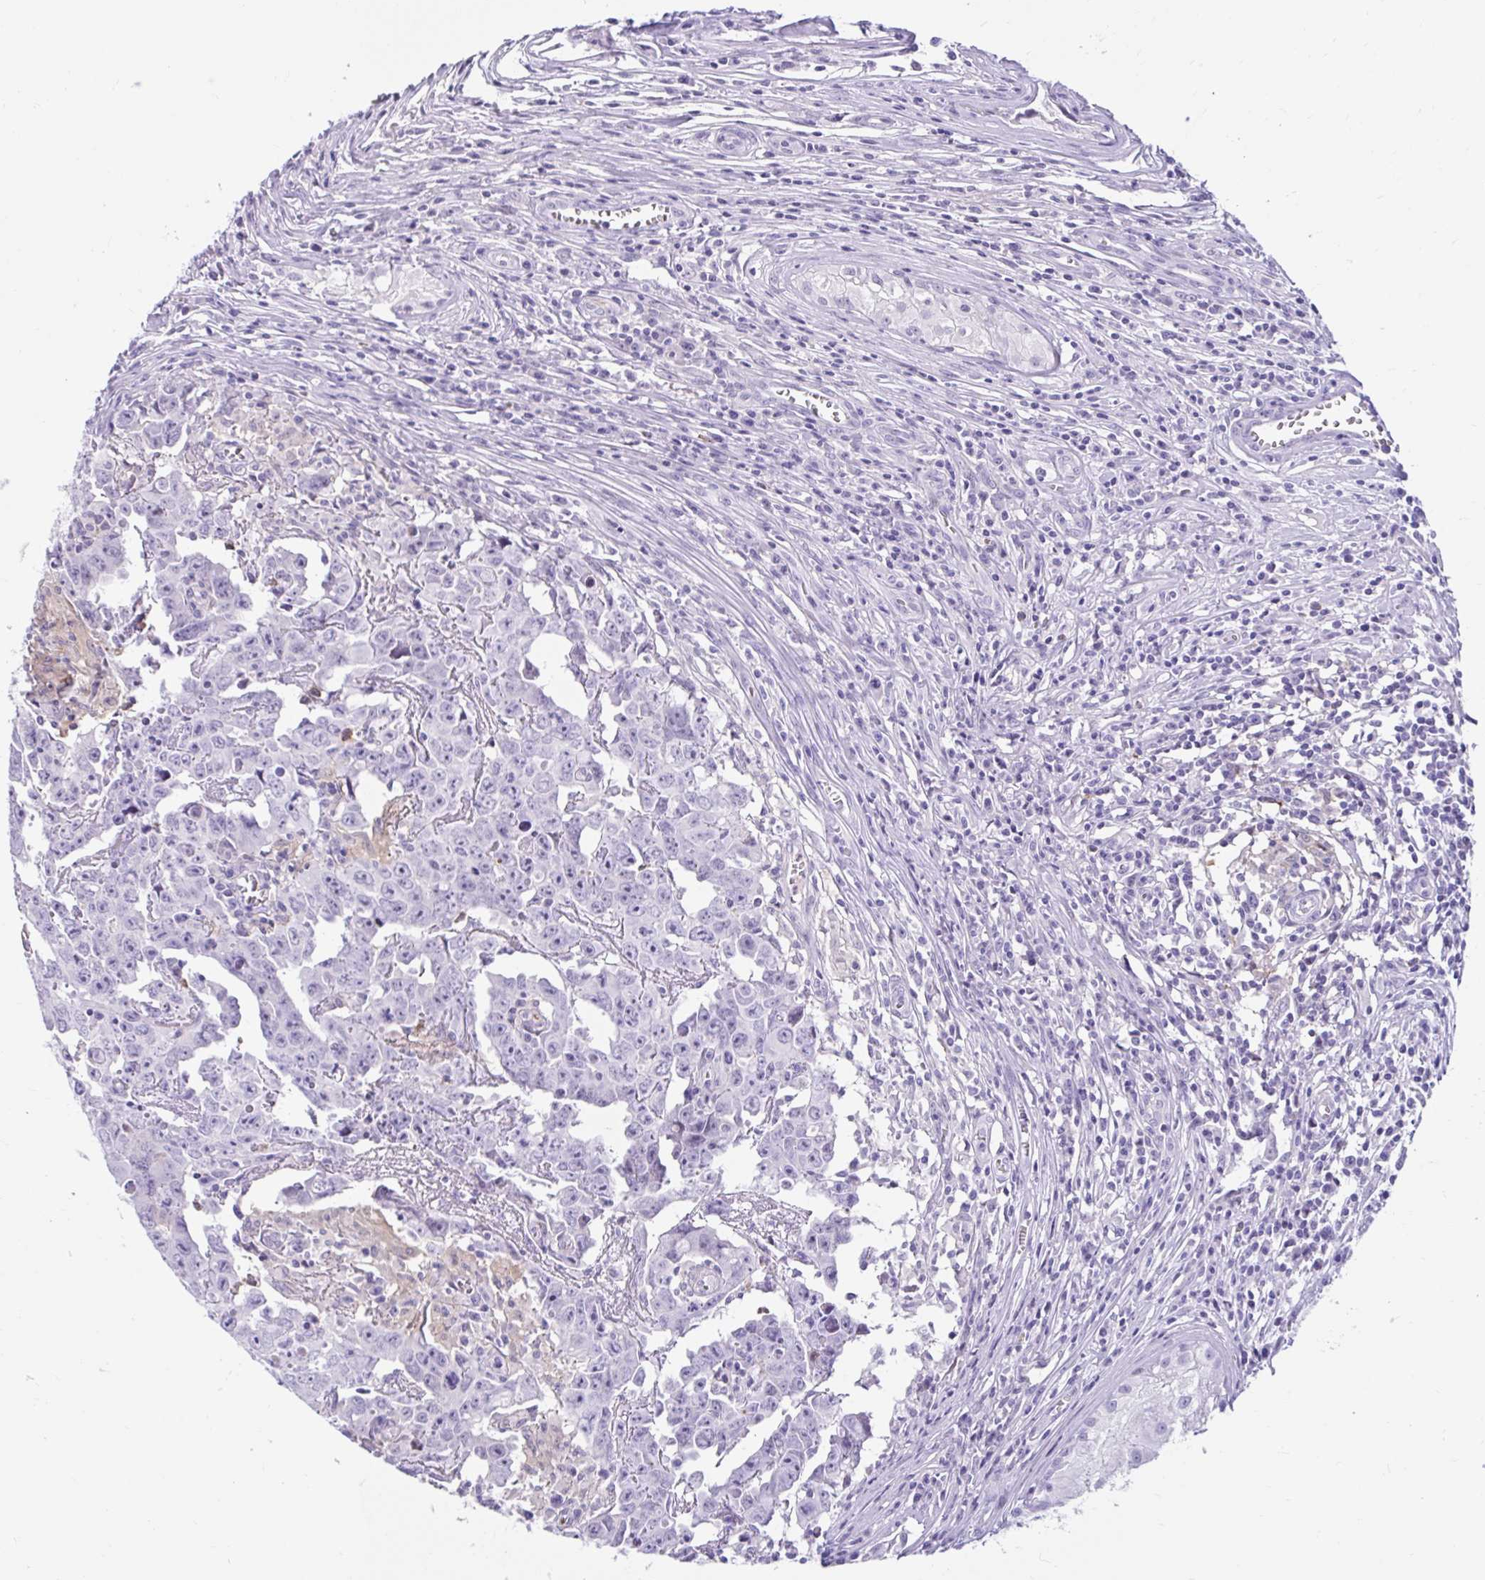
{"staining": {"intensity": "negative", "quantity": "none", "location": "none"}, "tissue": "testis cancer", "cell_type": "Tumor cells", "image_type": "cancer", "snomed": [{"axis": "morphology", "description": "Carcinoma, Embryonal, NOS"}, {"axis": "topography", "description": "Testis"}], "caption": "Immunohistochemistry of human testis embryonal carcinoma demonstrates no positivity in tumor cells.", "gene": "NHLH2", "patient": {"sex": "male", "age": 22}}